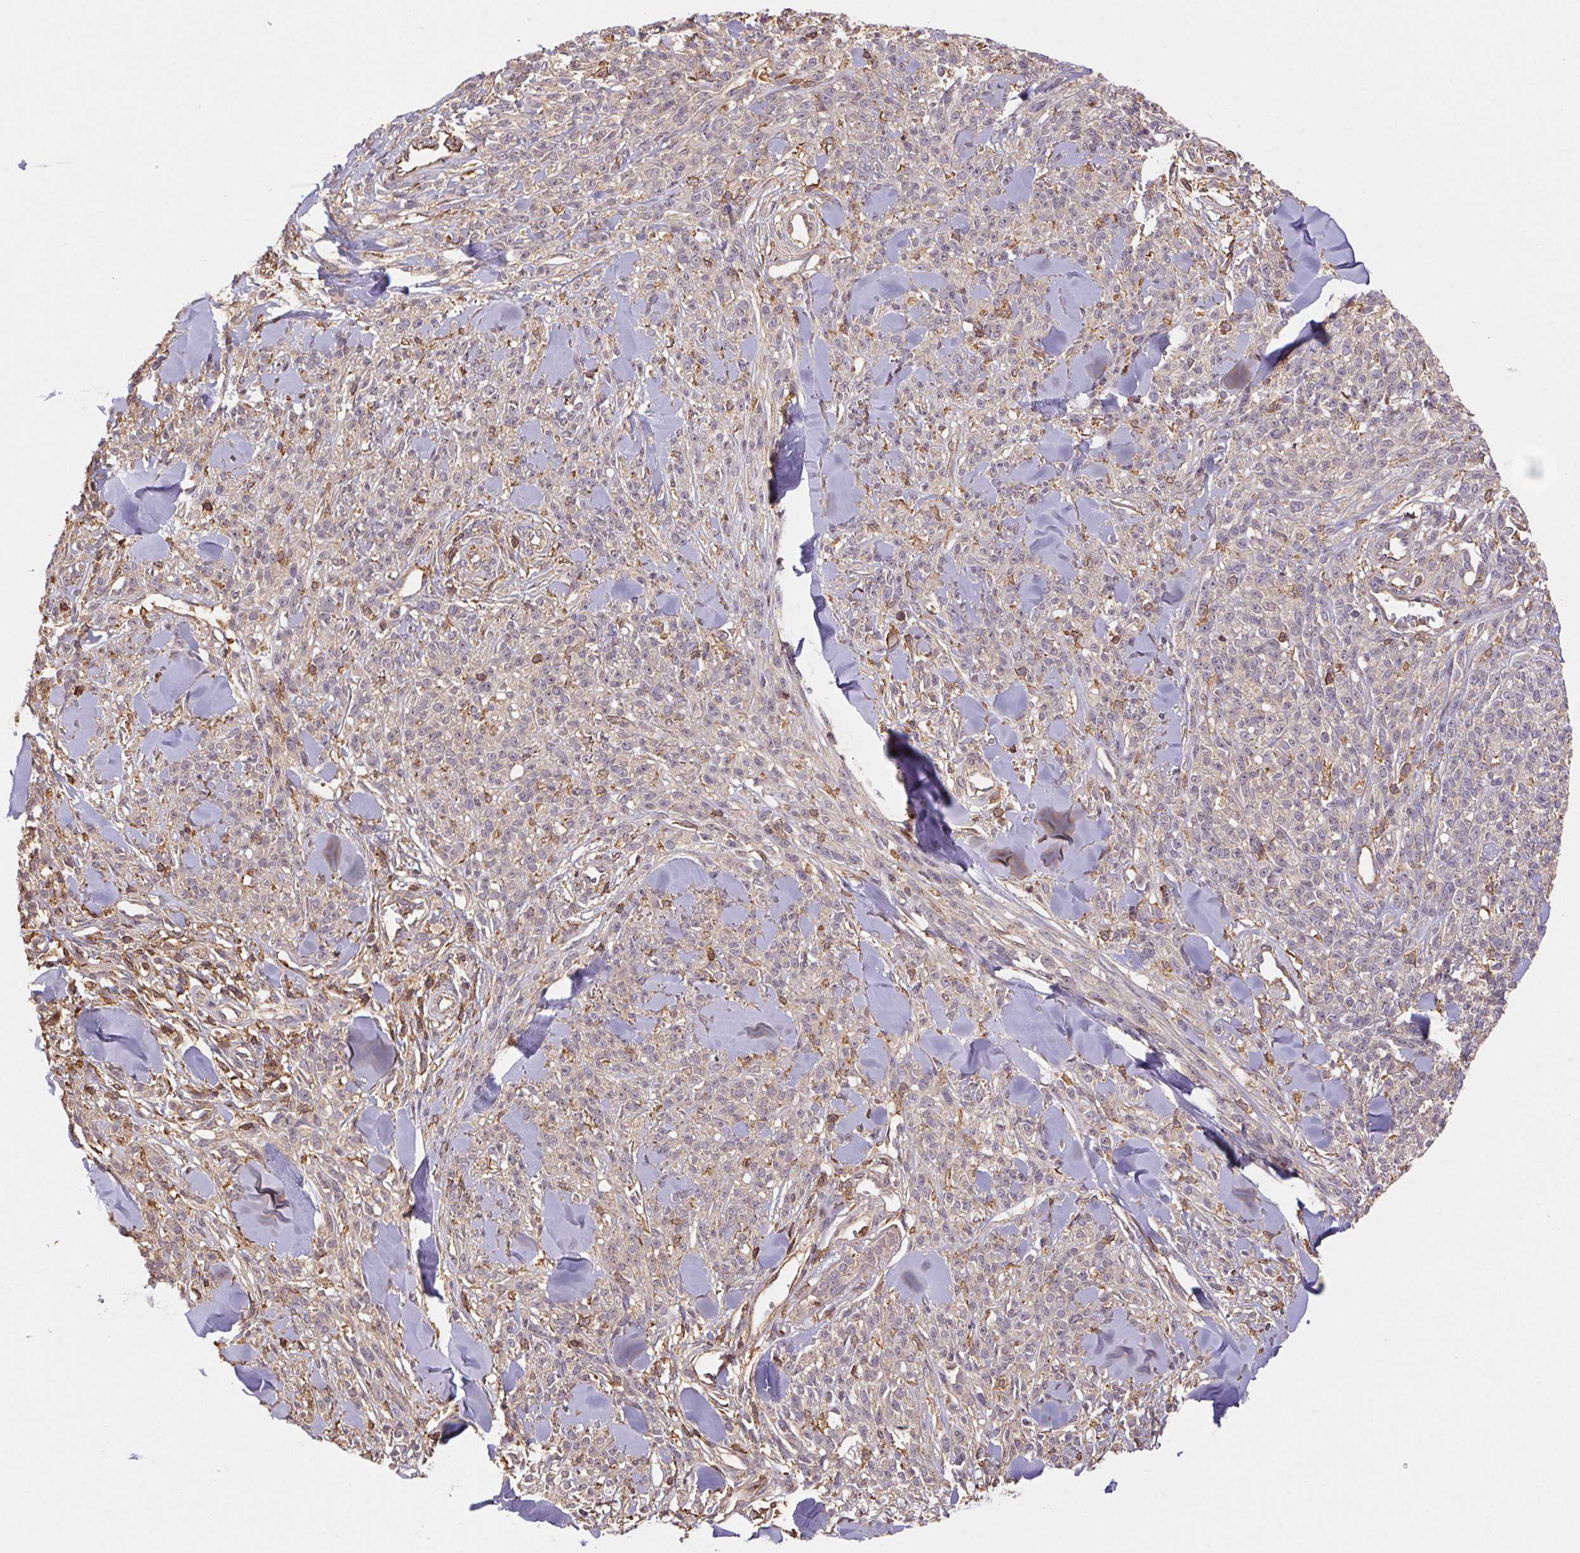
{"staining": {"intensity": "negative", "quantity": "none", "location": "none"}, "tissue": "melanoma", "cell_type": "Tumor cells", "image_type": "cancer", "snomed": [{"axis": "morphology", "description": "Malignant melanoma, NOS"}, {"axis": "topography", "description": "Skin"}, {"axis": "topography", "description": "Skin of trunk"}], "caption": "Melanoma was stained to show a protein in brown. There is no significant expression in tumor cells. (Immunohistochemistry, brightfield microscopy, high magnification).", "gene": "ATG10", "patient": {"sex": "male", "age": 74}}